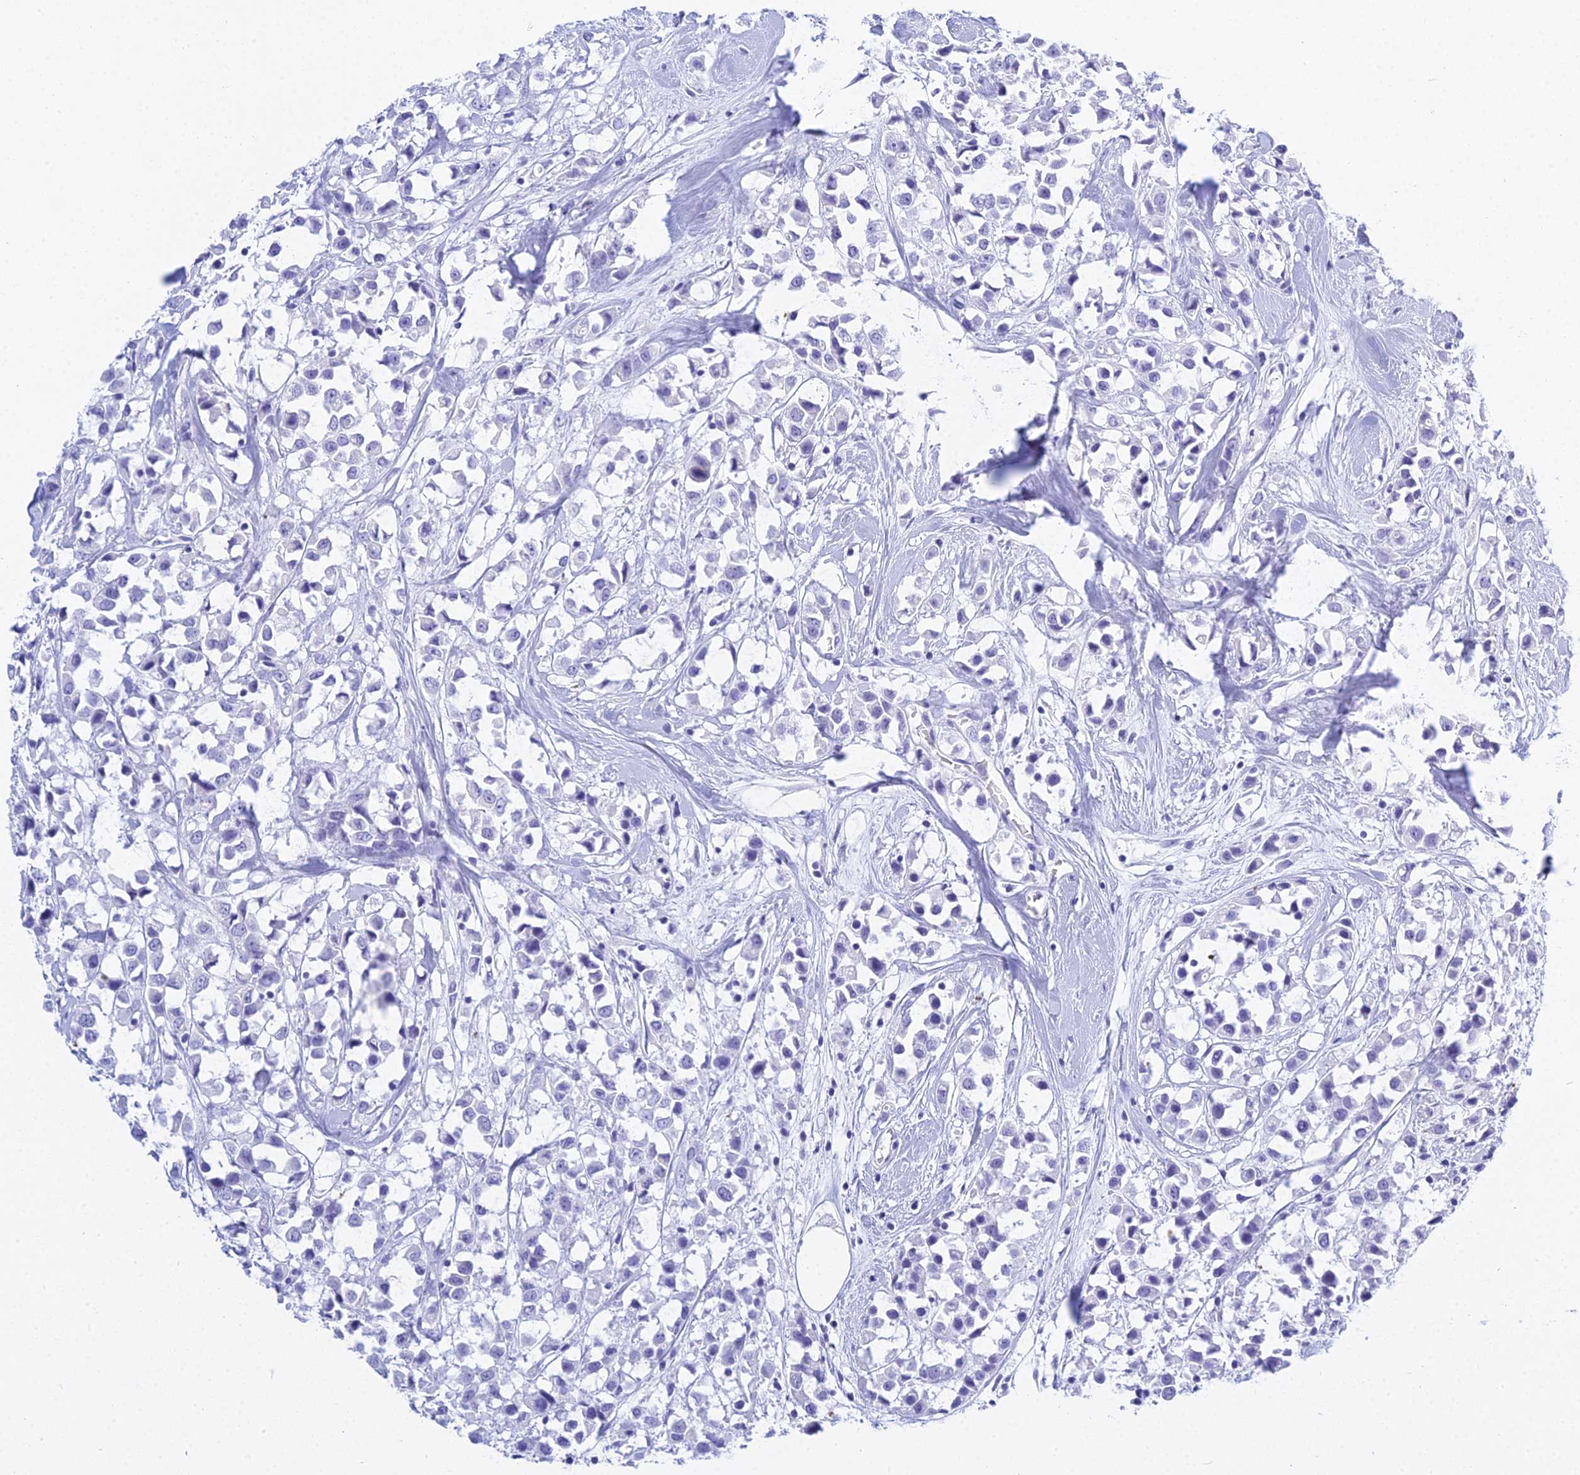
{"staining": {"intensity": "negative", "quantity": "none", "location": "none"}, "tissue": "breast cancer", "cell_type": "Tumor cells", "image_type": "cancer", "snomed": [{"axis": "morphology", "description": "Duct carcinoma"}, {"axis": "topography", "description": "Breast"}], "caption": "DAB (3,3'-diaminobenzidine) immunohistochemical staining of breast cancer reveals no significant expression in tumor cells.", "gene": "PATE4", "patient": {"sex": "female", "age": 61}}